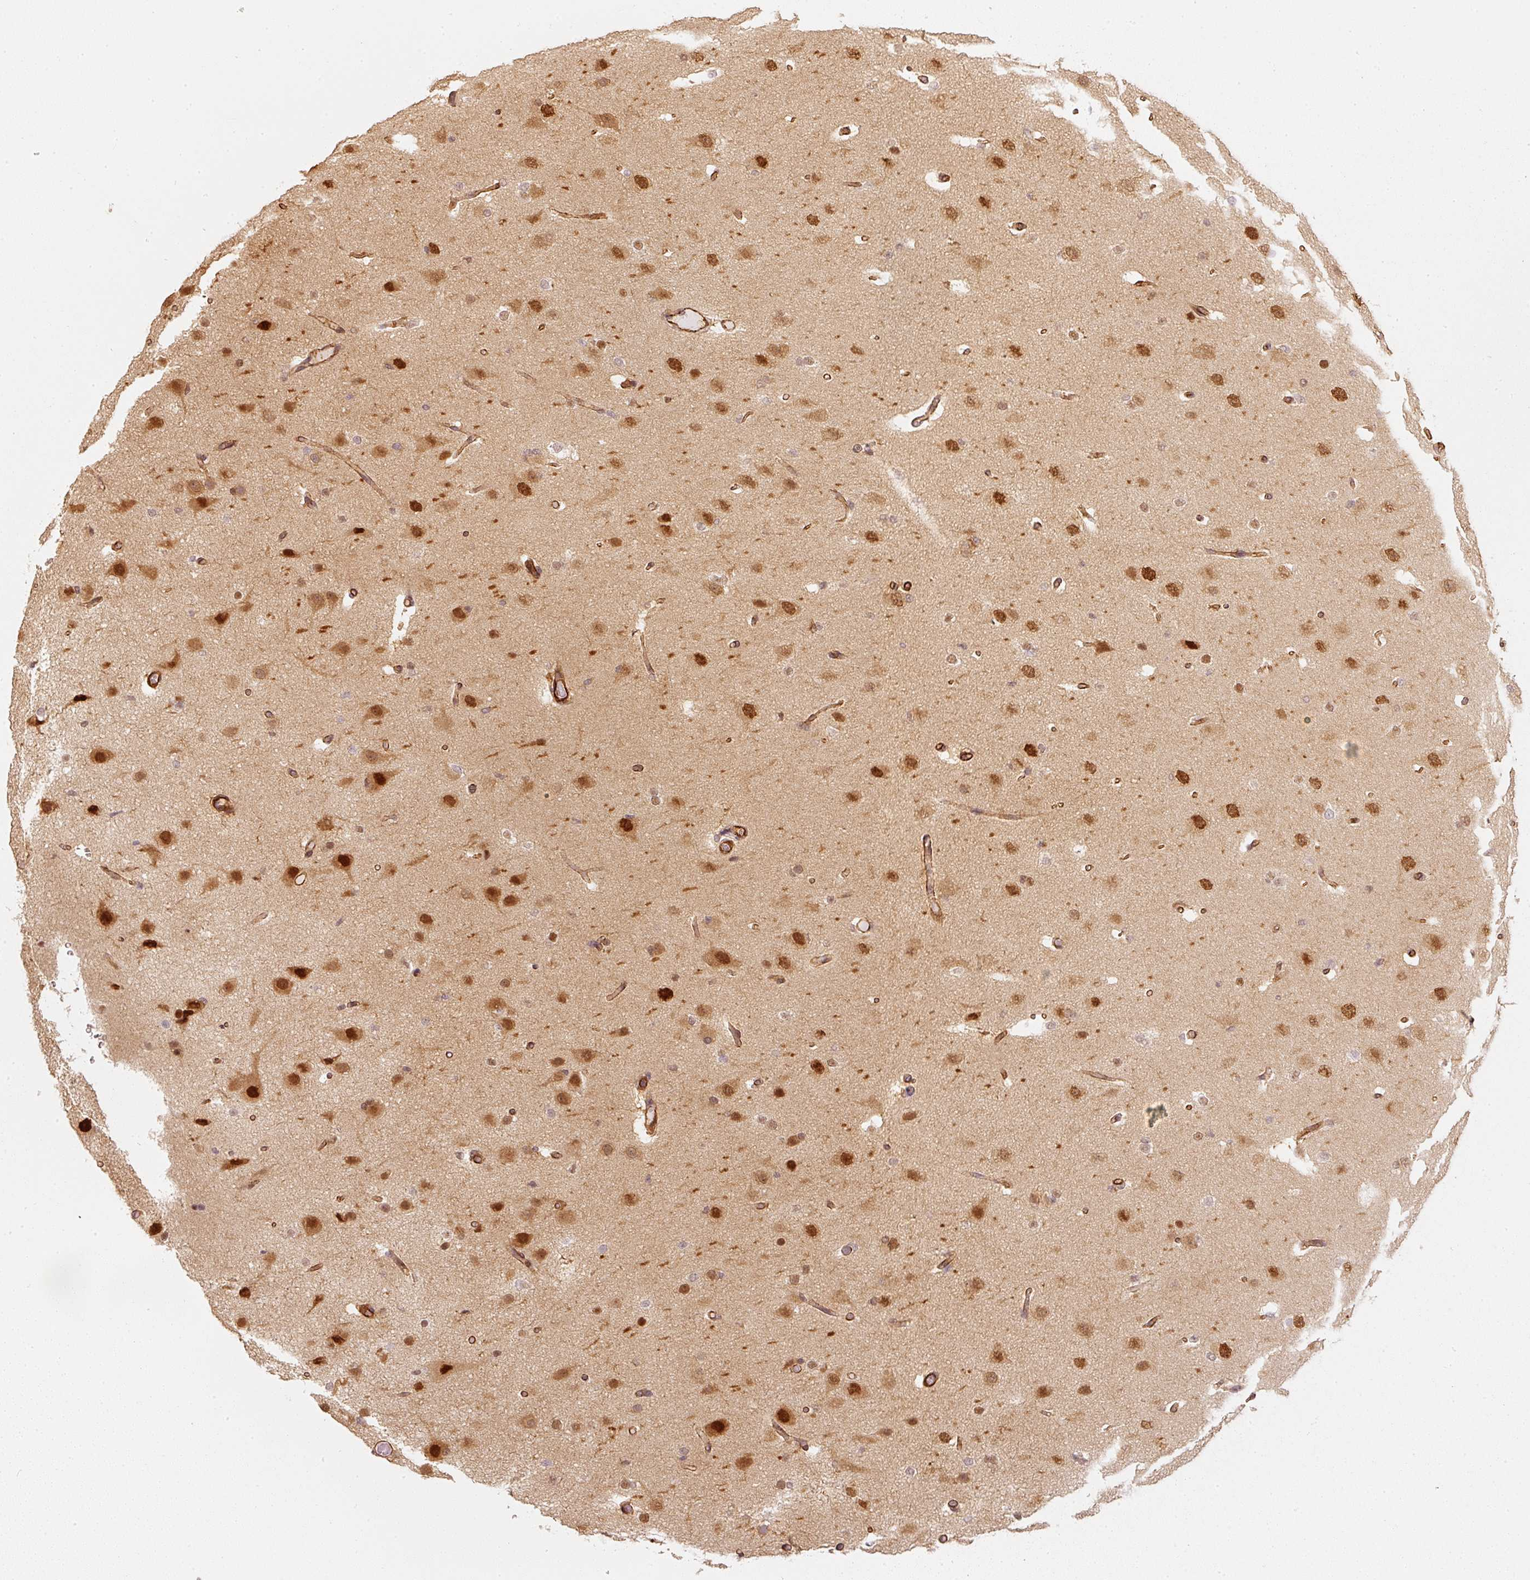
{"staining": {"intensity": "strong", "quantity": ">75%", "location": "nuclear"}, "tissue": "cerebral cortex", "cell_type": "Endothelial cells", "image_type": "normal", "snomed": [{"axis": "morphology", "description": "Normal tissue, NOS"}, {"axis": "morphology", "description": "Inflammation, NOS"}, {"axis": "topography", "description": "Cerebral cortex"}], "caption": "An image of cerebral cortex stained for a protein demonstrates strong nuclear brown staining in endothelial cells.", "gene": "PSMD1", "patient": {"sex": "male", "age": 6}}